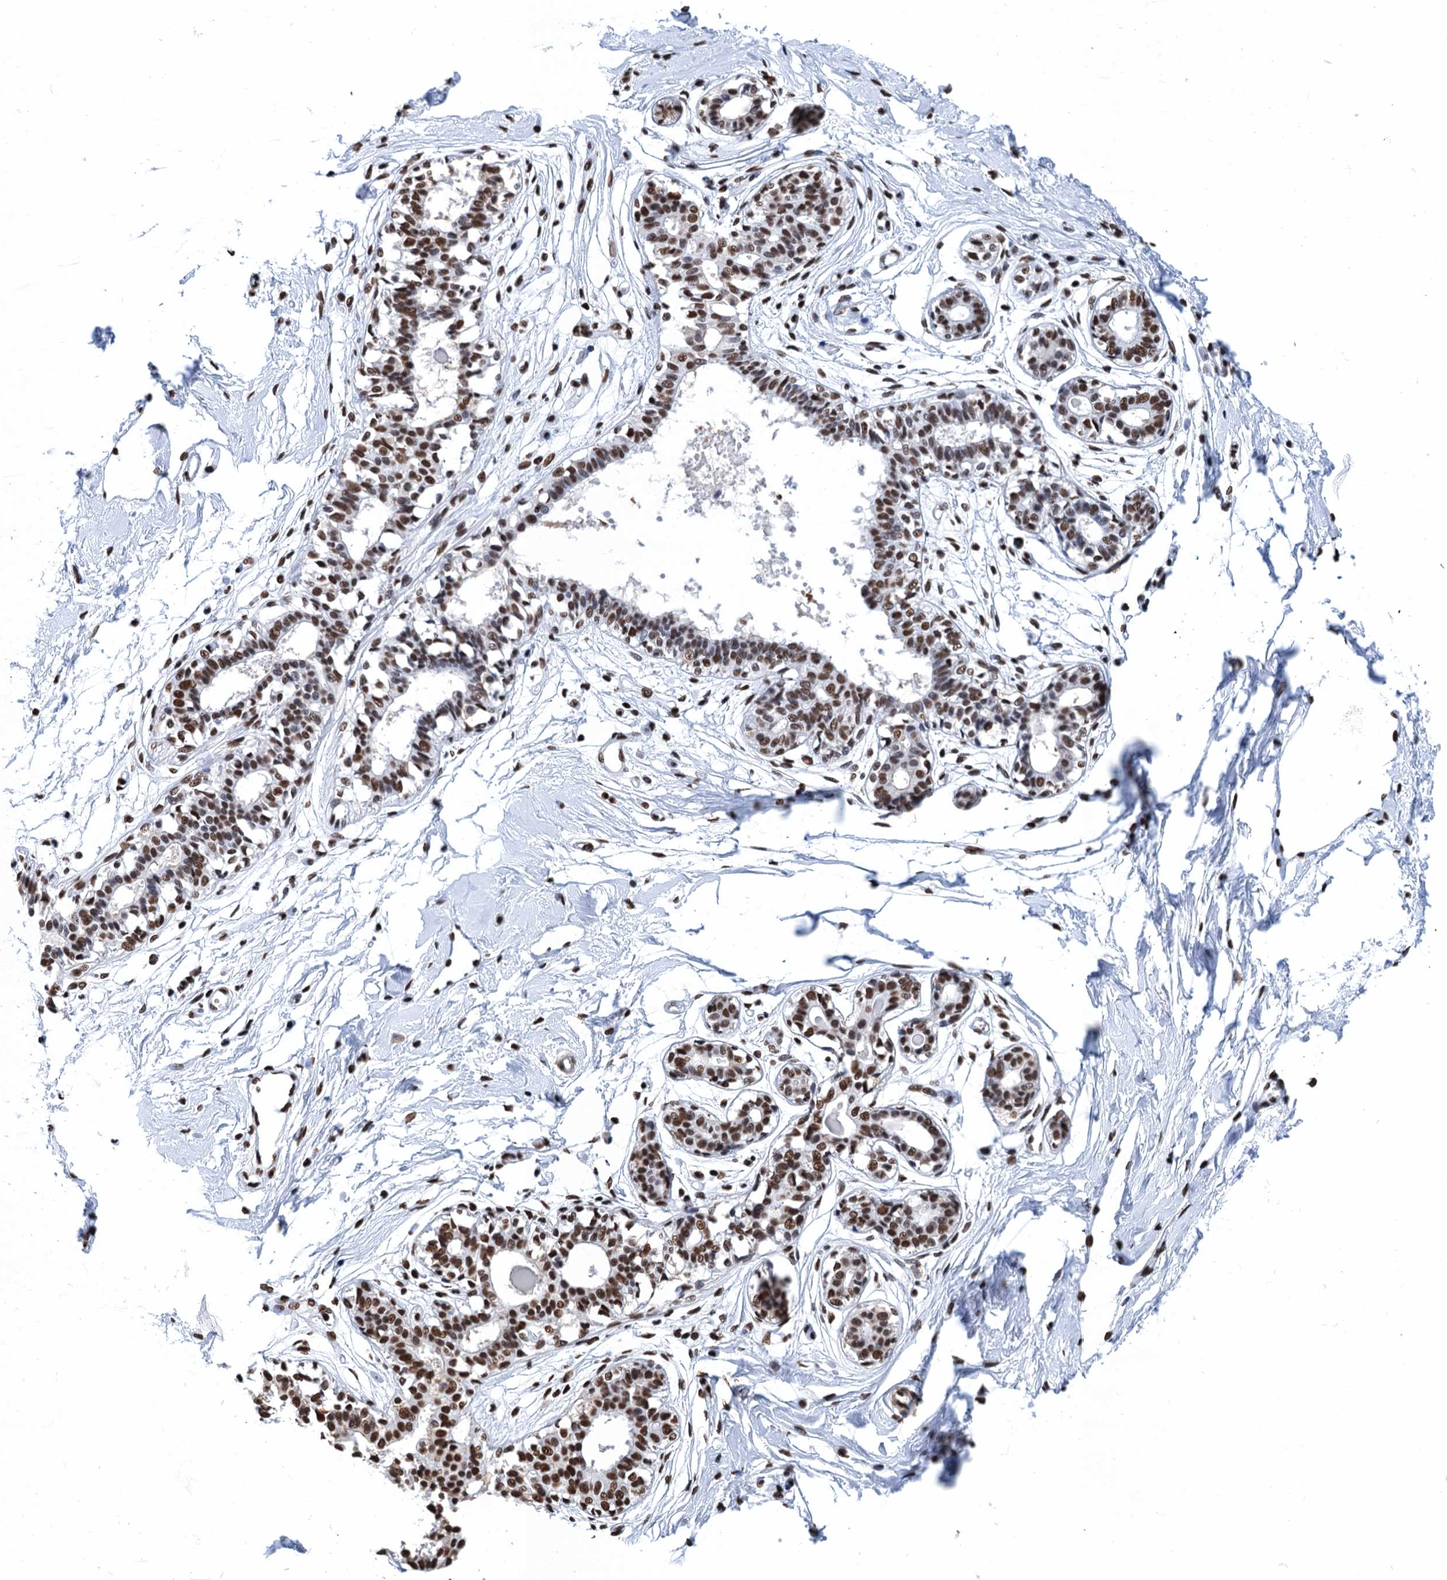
{"staining": {"intensity": "strong", "quantity": ">75%", "location": "nuclear"}, "tissue": "breast", "cell_type": "Adipocytes", "image_type": "normal", "snomed": [{"axis": "morphology", "description": "Normal tissue, NOS"}, {"axis": "topography", "description": "Breast"}], "caption": "Strong nuclear protein staining is seen in about >75% of adipocytes in breast.", "gene": "UBA2", "patient": {"sex": "female", "age": 45}}